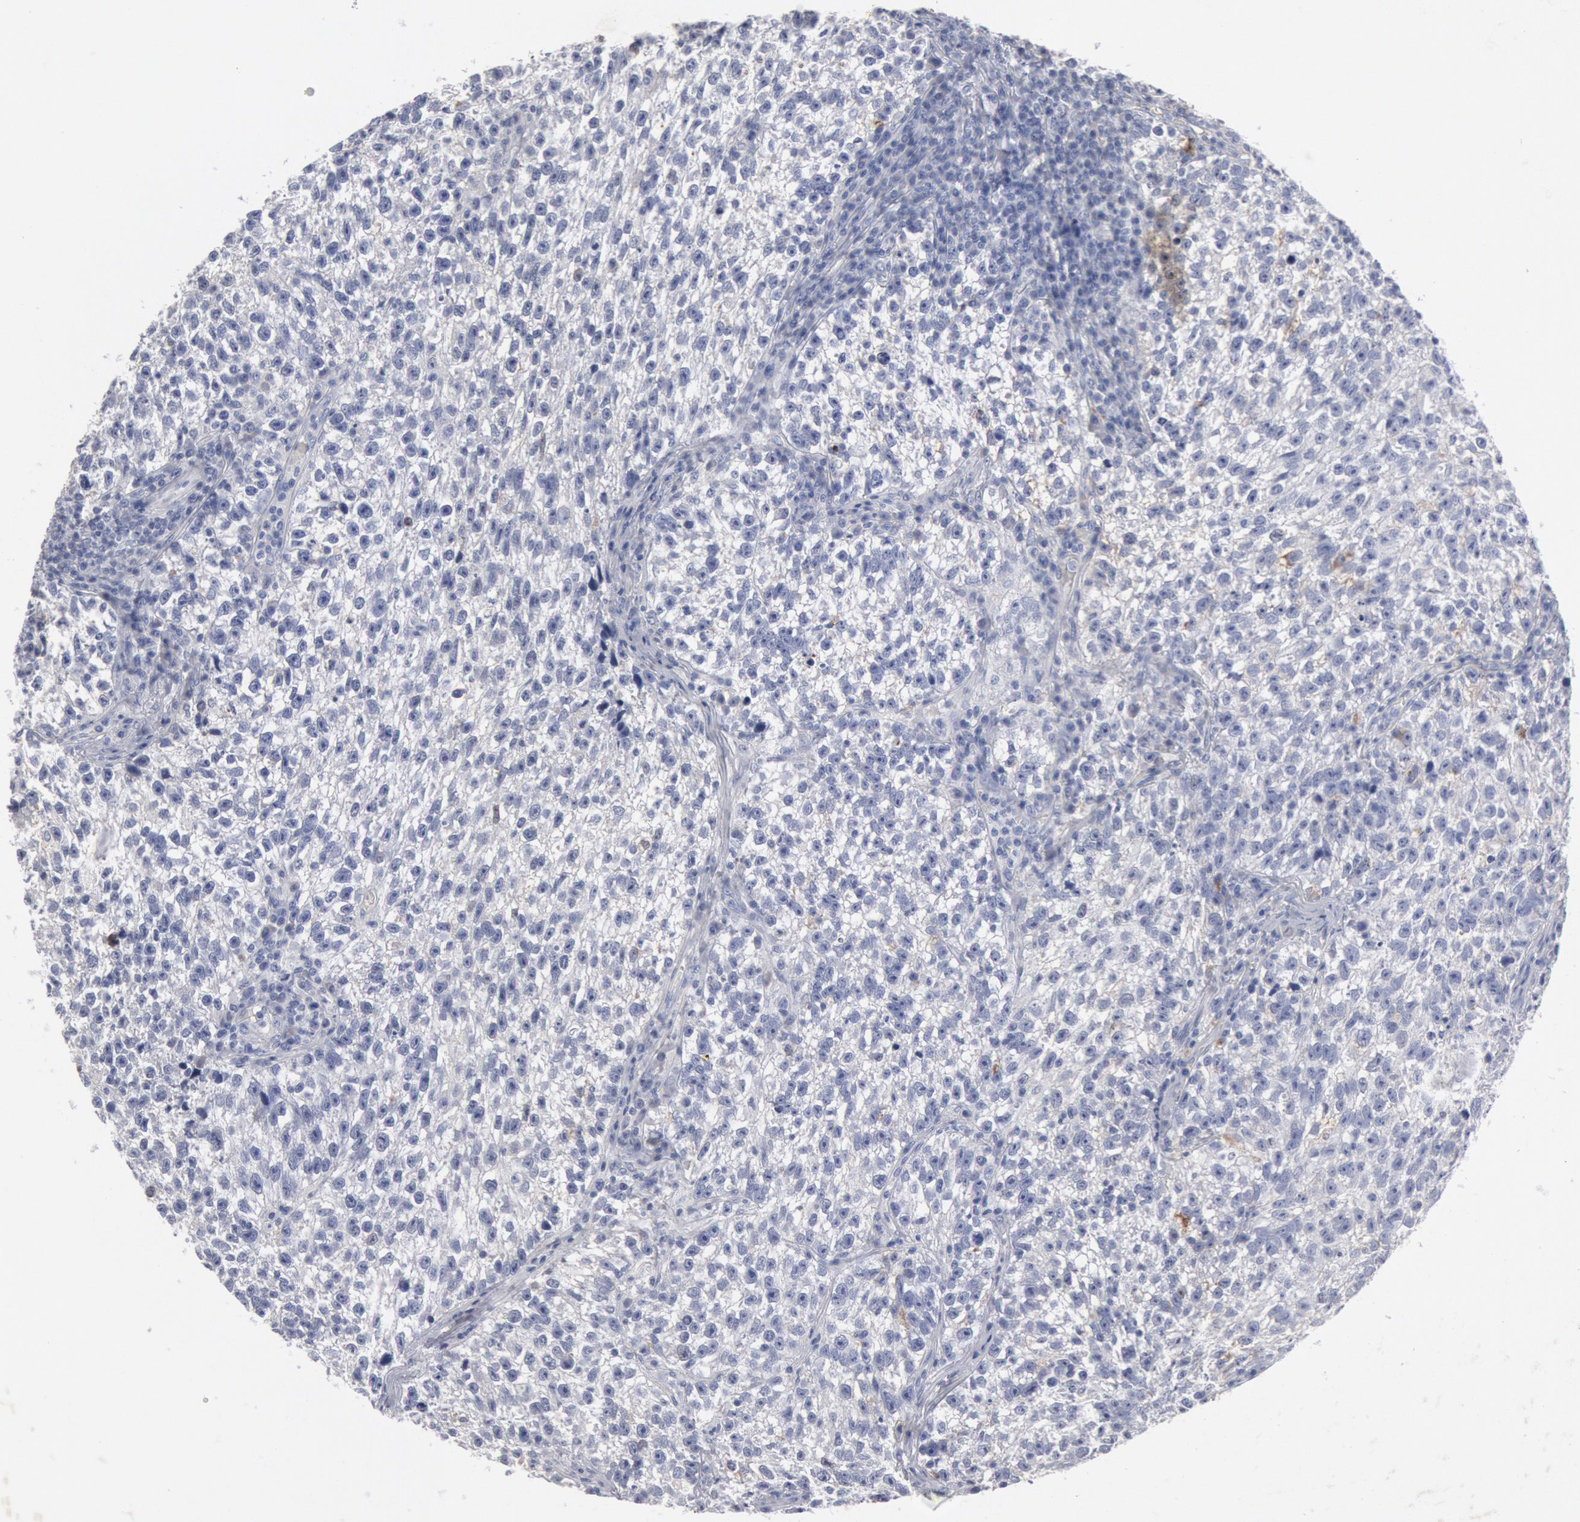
{"staining": {"intensity": "negative", "quantity": "none", "location": "none"}, "tissue": "testis cancer", "cell_type": "Tumor cells", "image_type": "cancer", "snomed": [{"axis": "morphology", "description": "Seminoma, NOS"}, {"axis": "topography", "description": "Testis"}], "caption": "There is no significant staining in tumor cells of seminoma (testis).", "gene": "FOXA2", "patient": {"sex": "male", "age": 38}}